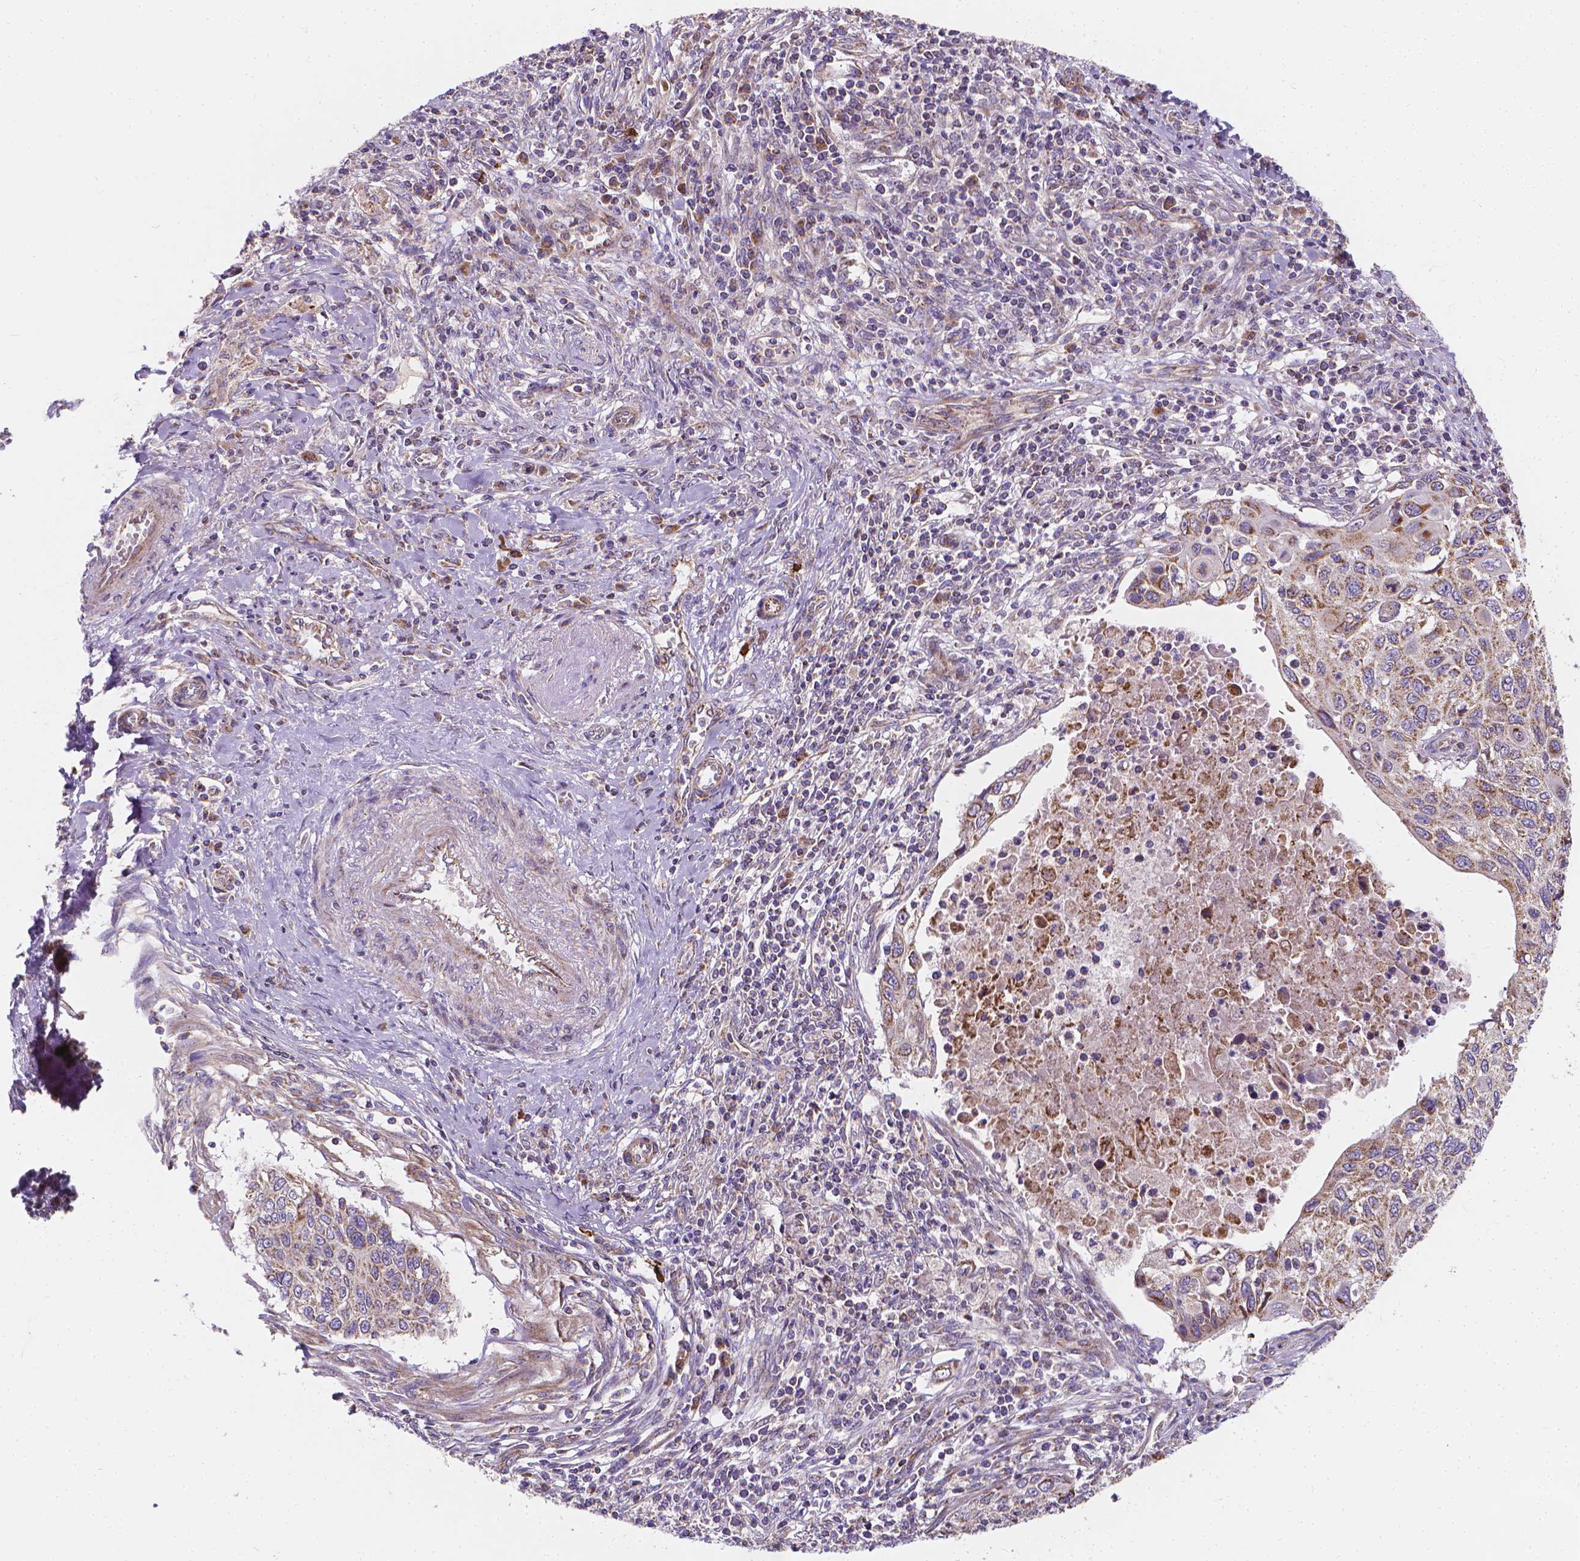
{"staining": {"intensity": "moderate", "quantity": "25%-75%", "location": "cytoplasmic/membranous"}, "tissue": "cervical cancer", "cell_type": "Tumor cells", "image_type": "cancer", "snomed": [{"axis": "morphology", "description": "Squamous cell carcinoma, NOS"}, {"axis": "topography", "description": "Cervix"}], "caption": "Approximately 25%-75% of tumor cells in squamous cell carcinoma (cervical) show moderate cytoplasmic/membranous protein expression as visualized by brown immunohistochemical staining.", "gene": "SNCAIP", "patient": {"sex": "female", "age": 70}}